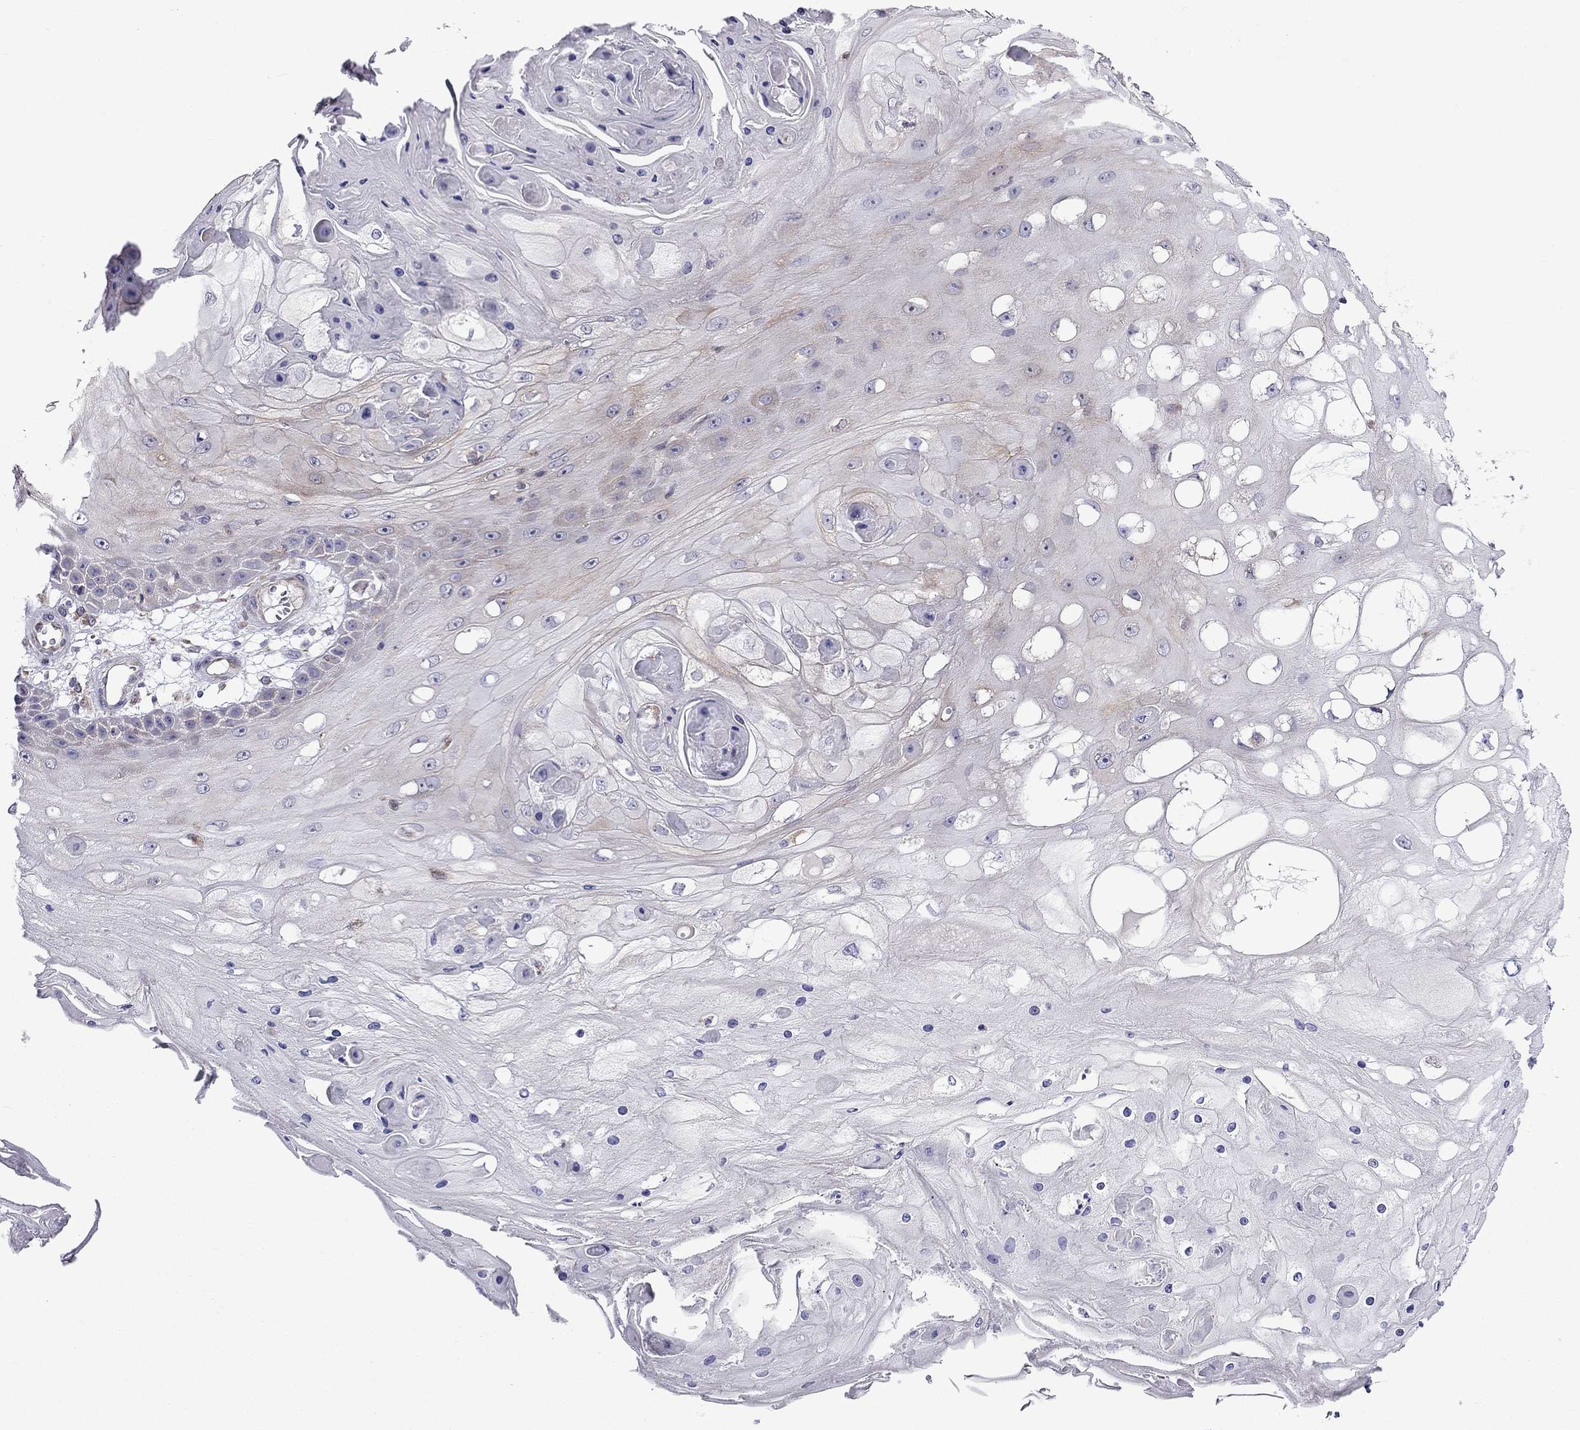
{"staining": {"intensity": "negative", "quantity": "none", "location": "none"}, "tissue": "skin cancer", "cell_type": "Tumor cells", "image_type": "cancer", "snomed": [{"axis": "morphology", "description": "Squamous cell carcinoma, NOS"}, {"axis": "topography", "description": "Skin"}], "caption": "Immunohistochemistry micrograph of human skin cancer stained for a protein (brown), which demonstrates no positivity in tumor cells.", "gene": "GNAL", "patient": {"sex": "male", "age": 70}}